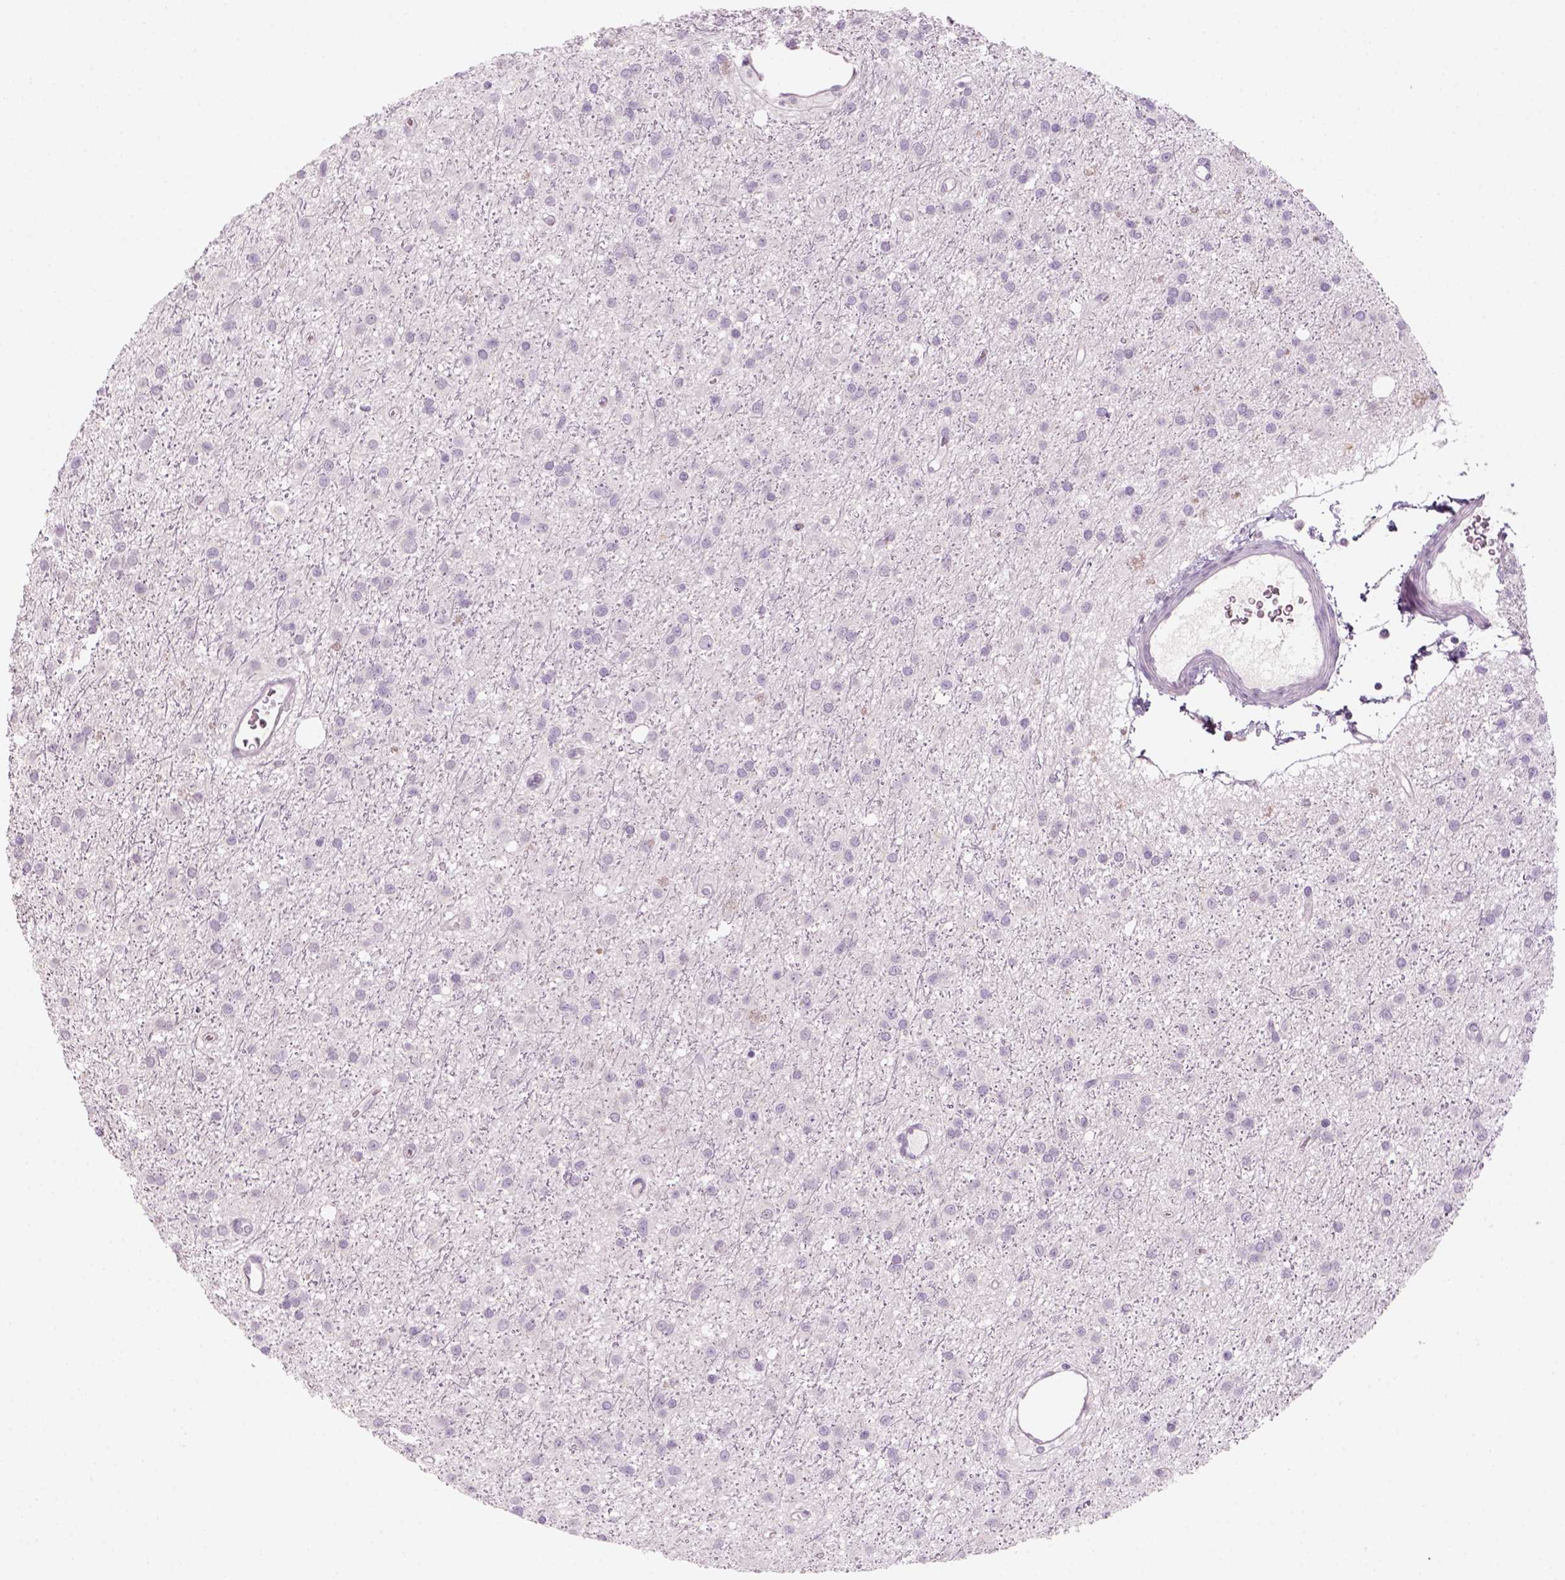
{"staining": {"intensity": "negative", "quantity": "none", "location": "none"}, "tissue": "glioma", "cell_type": "Tumor cells", "image_type": "cancer", "snomed": [{"axis": "morphology", "description": "Glioma, malignant, Low grade"}, {"axis": "topography", "description": "Brain"}], "caption": "Immunohistochemical staining of human glioma demonstrates no significant positivity in tumor cells.", "gene": "KRT25", "patient": {"sex": "male", "age": 27}}